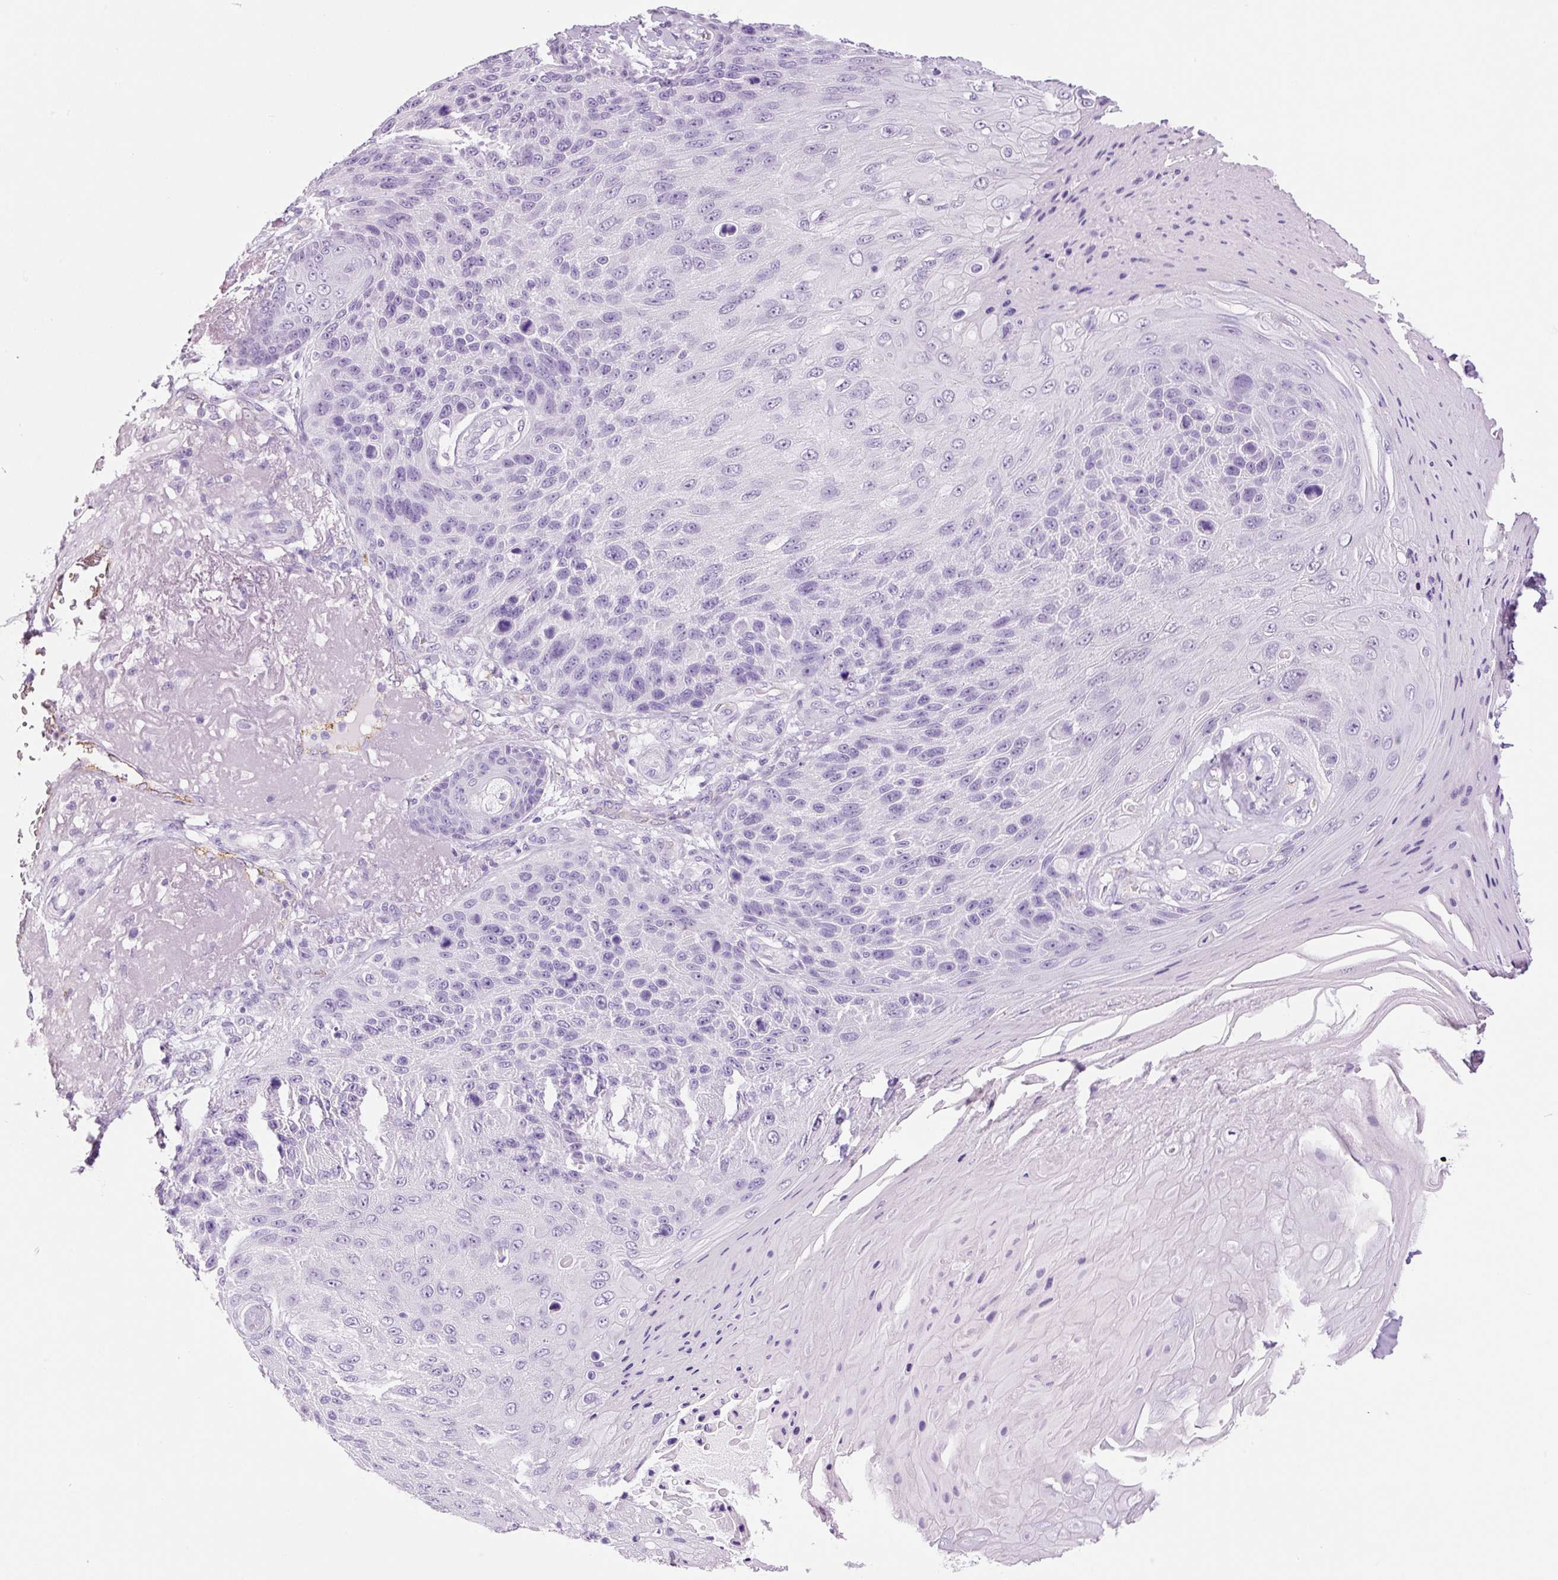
{"staining": {"intensity": "negative", "quantity": "none", "location": "none"}, "tissue": "skin cancer", "cell_type": "Tumor cells", "image_type": "cancer", "snomed": [{"axis": "morphology", "description": "Squamous cell carcinoma, NOS"}, {"axis": "topography", "description": "Skin"}], "caption": "This is an IHC photomicrograph of skin squamous cell carcinoma. There is no positivity in tumor cells.", "gene": "ADSS1", "patient": {"sex": "female", "age": 88}}